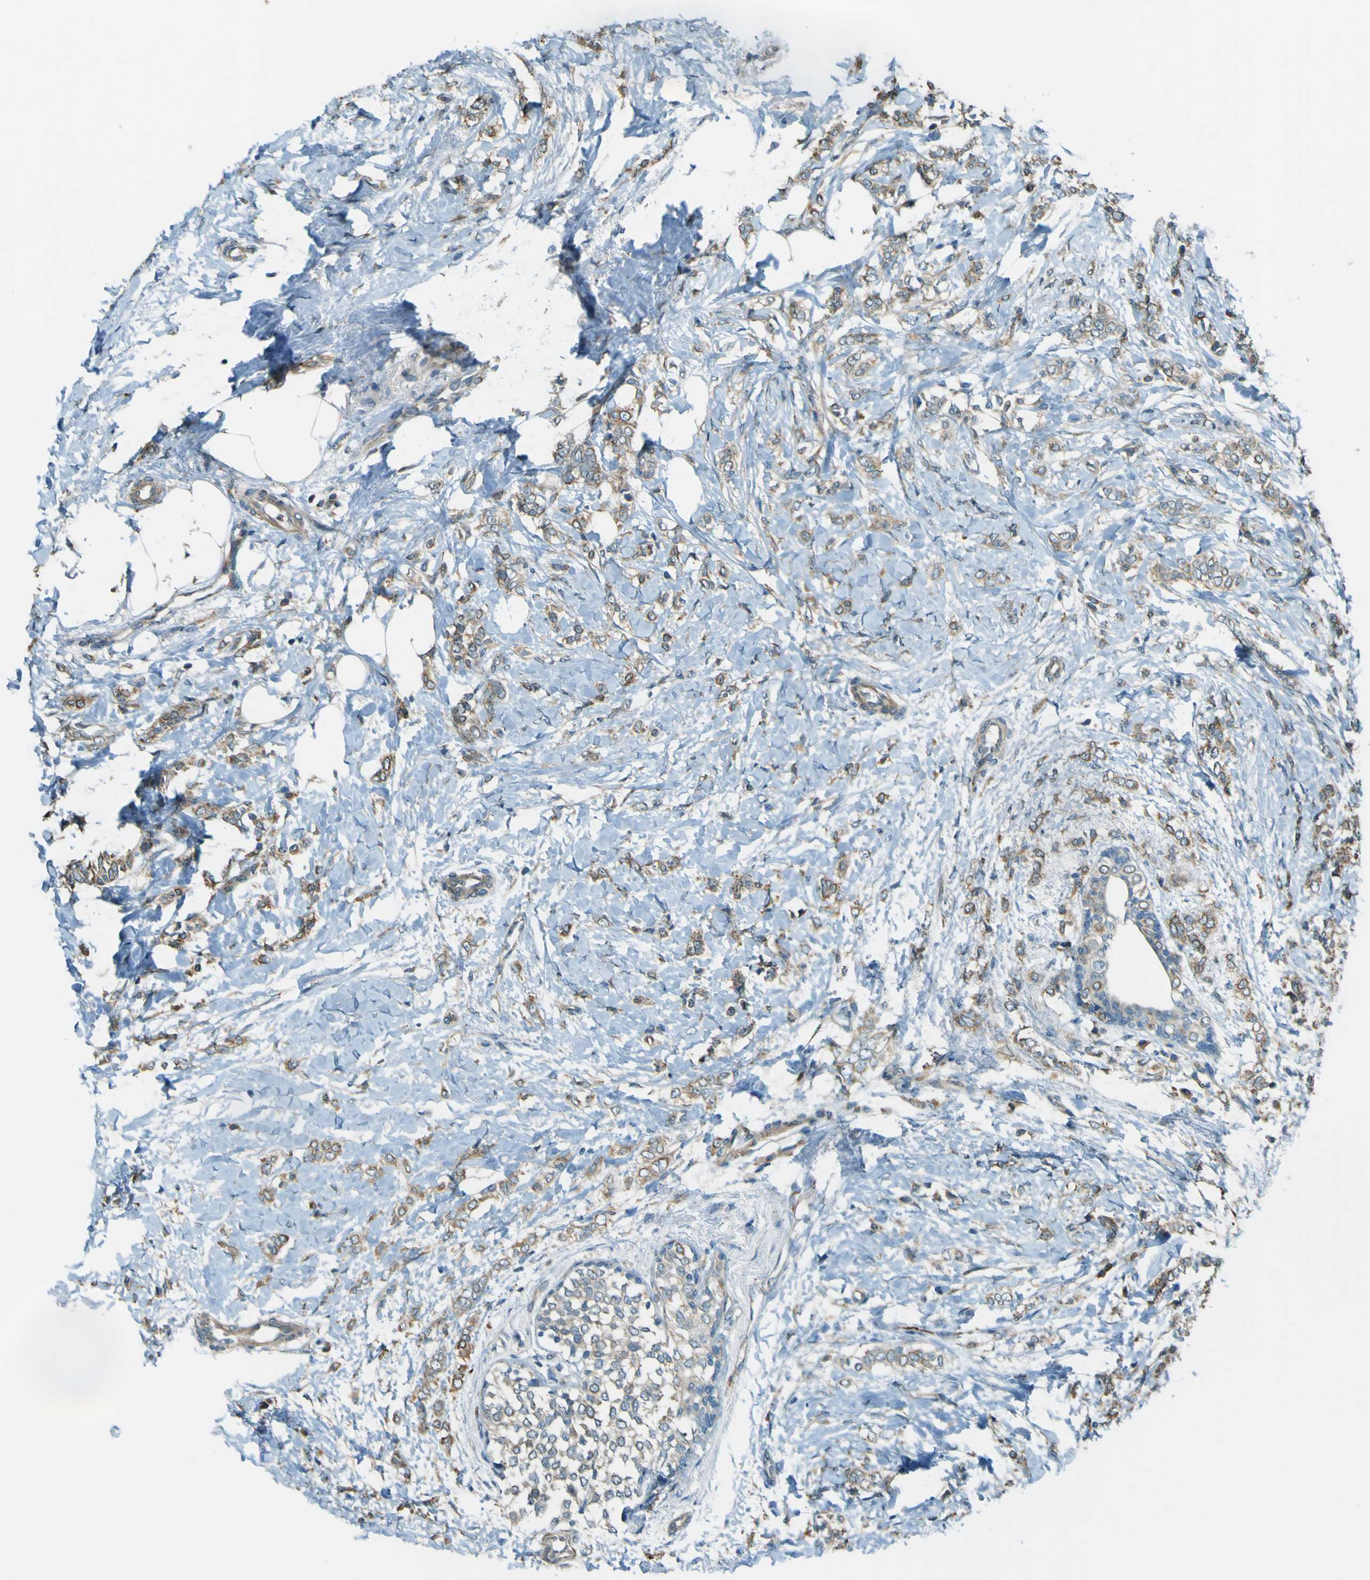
{"staining": {"intensity": "moderate", "quantity": ">75%", "location": "cytoplasmic/membranous"}, "tissue": "breast cancer", "cell_type": "Tumor cells", "image_type": "cancer", "snomed": [{"axis": "morphology", "description": "Lobular carcinoma, in situ"}, {"axis": "morphology", "description": "Lobular carcinoma"}, {"axis": "topography", "description": "Breast"}], "caption": "Protein staining of breast cancer tissue displays moderate cytoplasmic/membranous staining in about >75% of tumor cells. The staining was performed using DAB, with brown indicating positive protein expression. Nuclei are stained blue with hematoxylin.", "gene": "LPCAT1", "patient": {"sex": "female", "age": 41}}